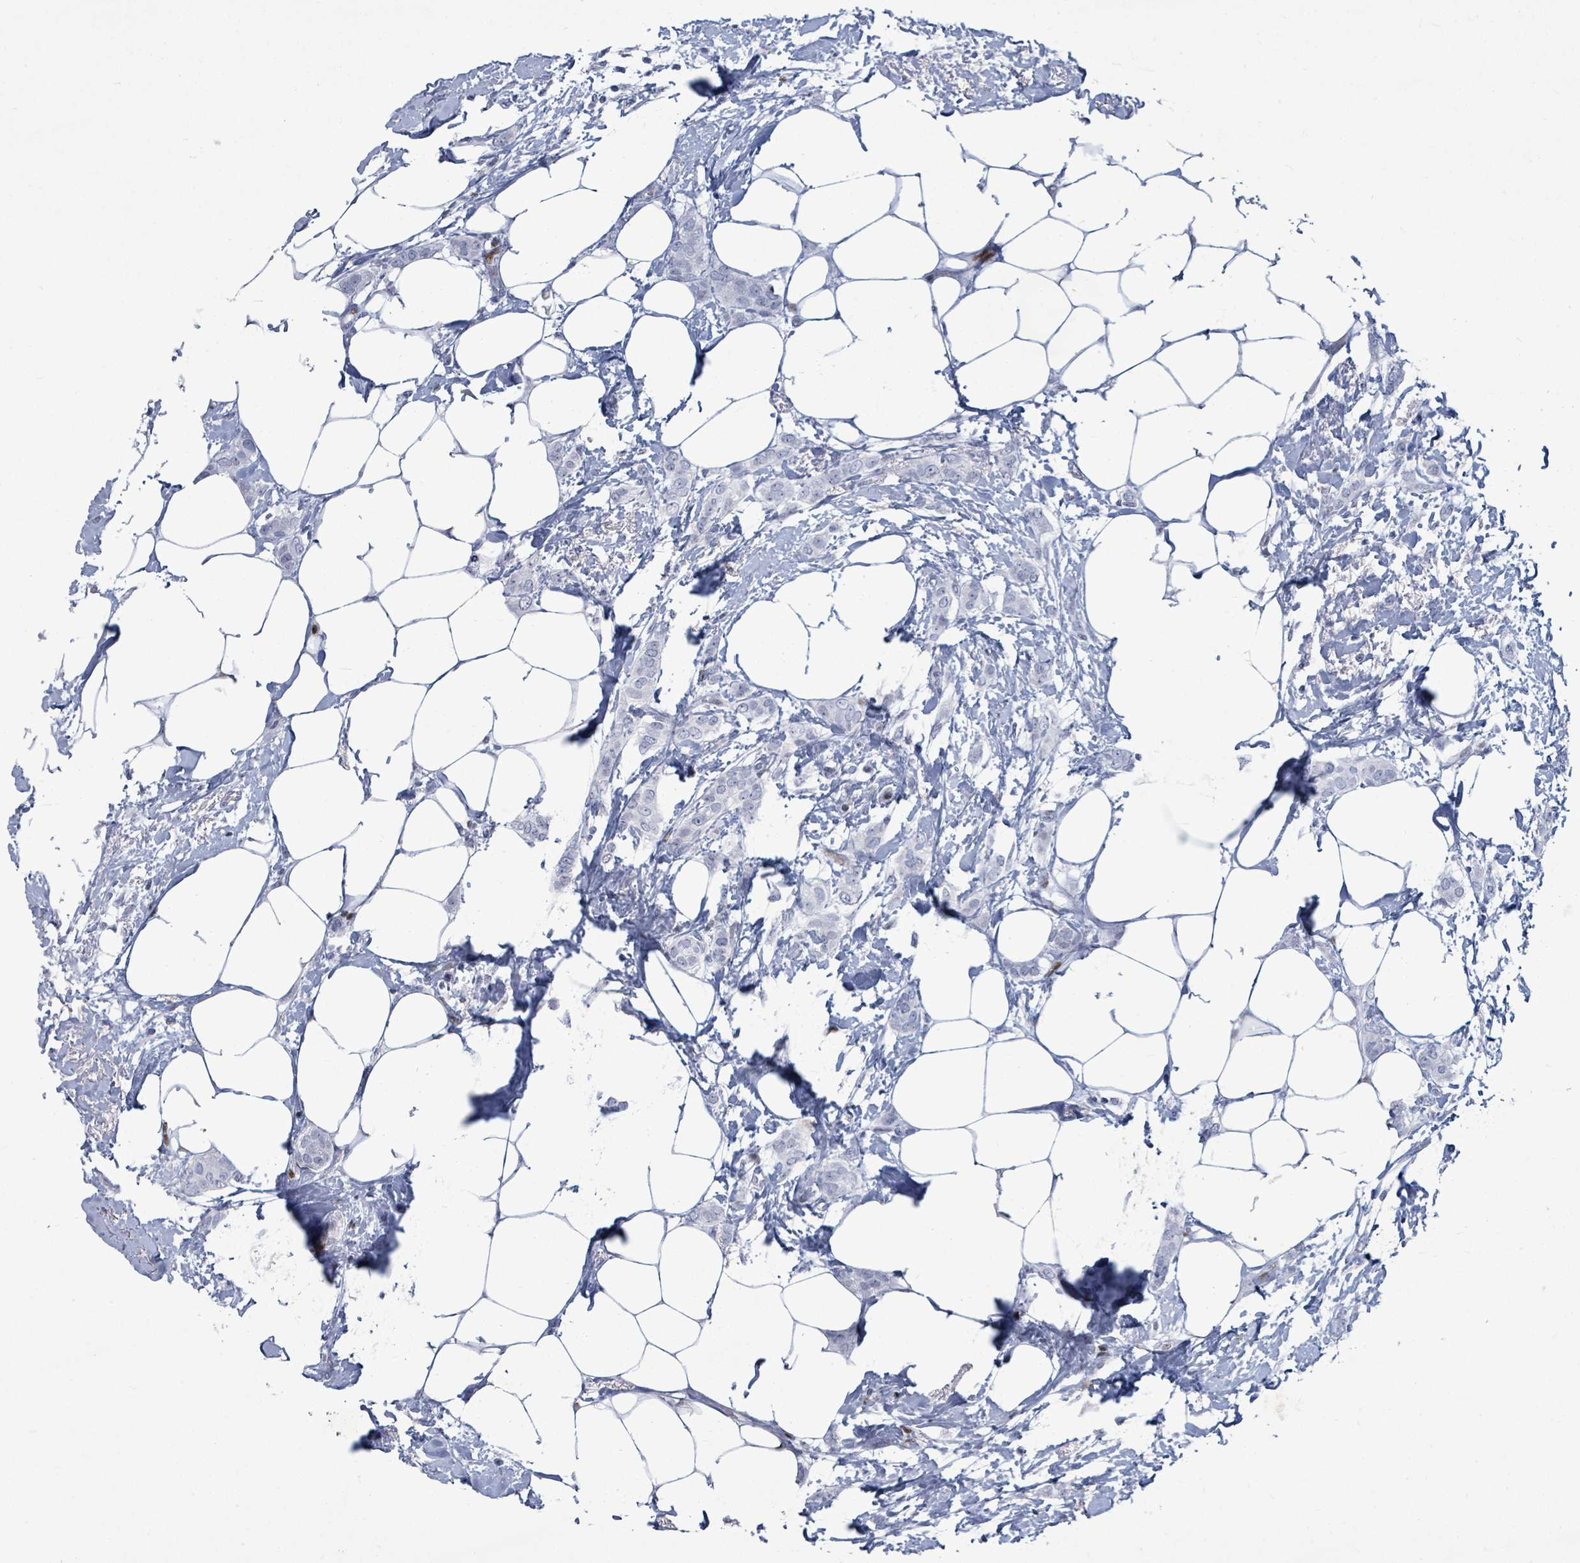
{"staining": {"intensity": "negative", "quantity": "none", "location": "none"}, "tissue": "breast cancer", "cell_type": "Tumor cells", "image_type": "cancer", "snomed": [{"axis": "morphology", "description": "Duct carcinoma"}, {"axis": "topography", "description": "Breast"}], "caption": "The micrograph shows no staining of tumor cells in breast cancer (invasive ductal carcinoma).", "gene": "MALL", "patient": {"sex": "female", "age": 72}}